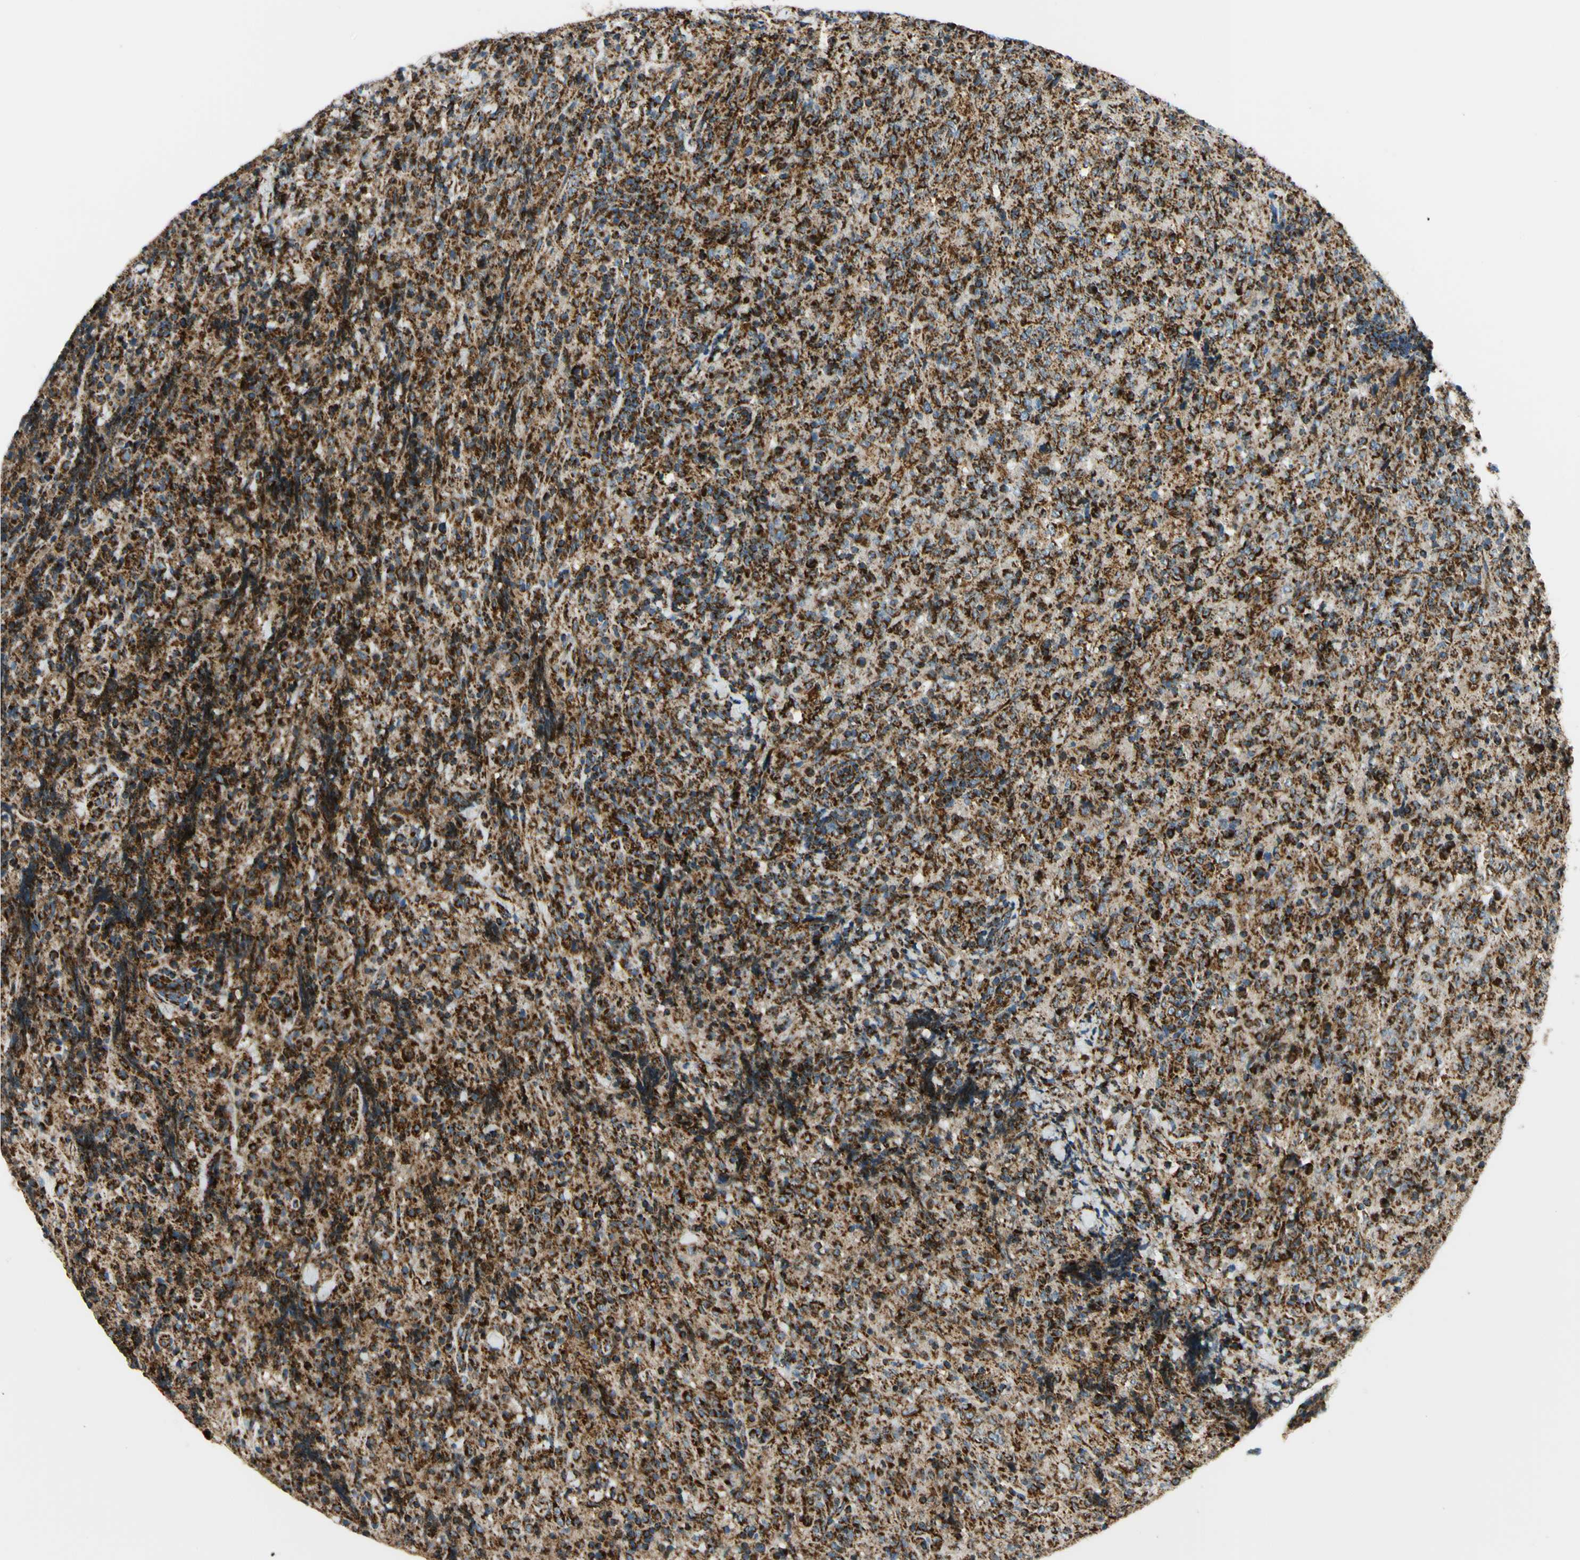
{"staining": {"intensity": "strong", "quantity": ">75%", "location": "cytoplasmic/membranous"}, "tissue": "lymphoma", "cell_type": "Tumor cells", "image_type": "cancer", "snomed": [{"axis": "morphology", "description": "Malignant lymphoma, non-Hodgkin's type, High grade"}, {"axis": "topography", "description": "Tonsil"}], "caption": "High-grade malignant lymphoma, non-Hodgkin's type stained for a protein (brown) displays strong cytoplasmic/membranous positive expression in approximately >75% of tumor cells.", "gene": "MAVS", "patient": {"sex": "female", "age": 36}}